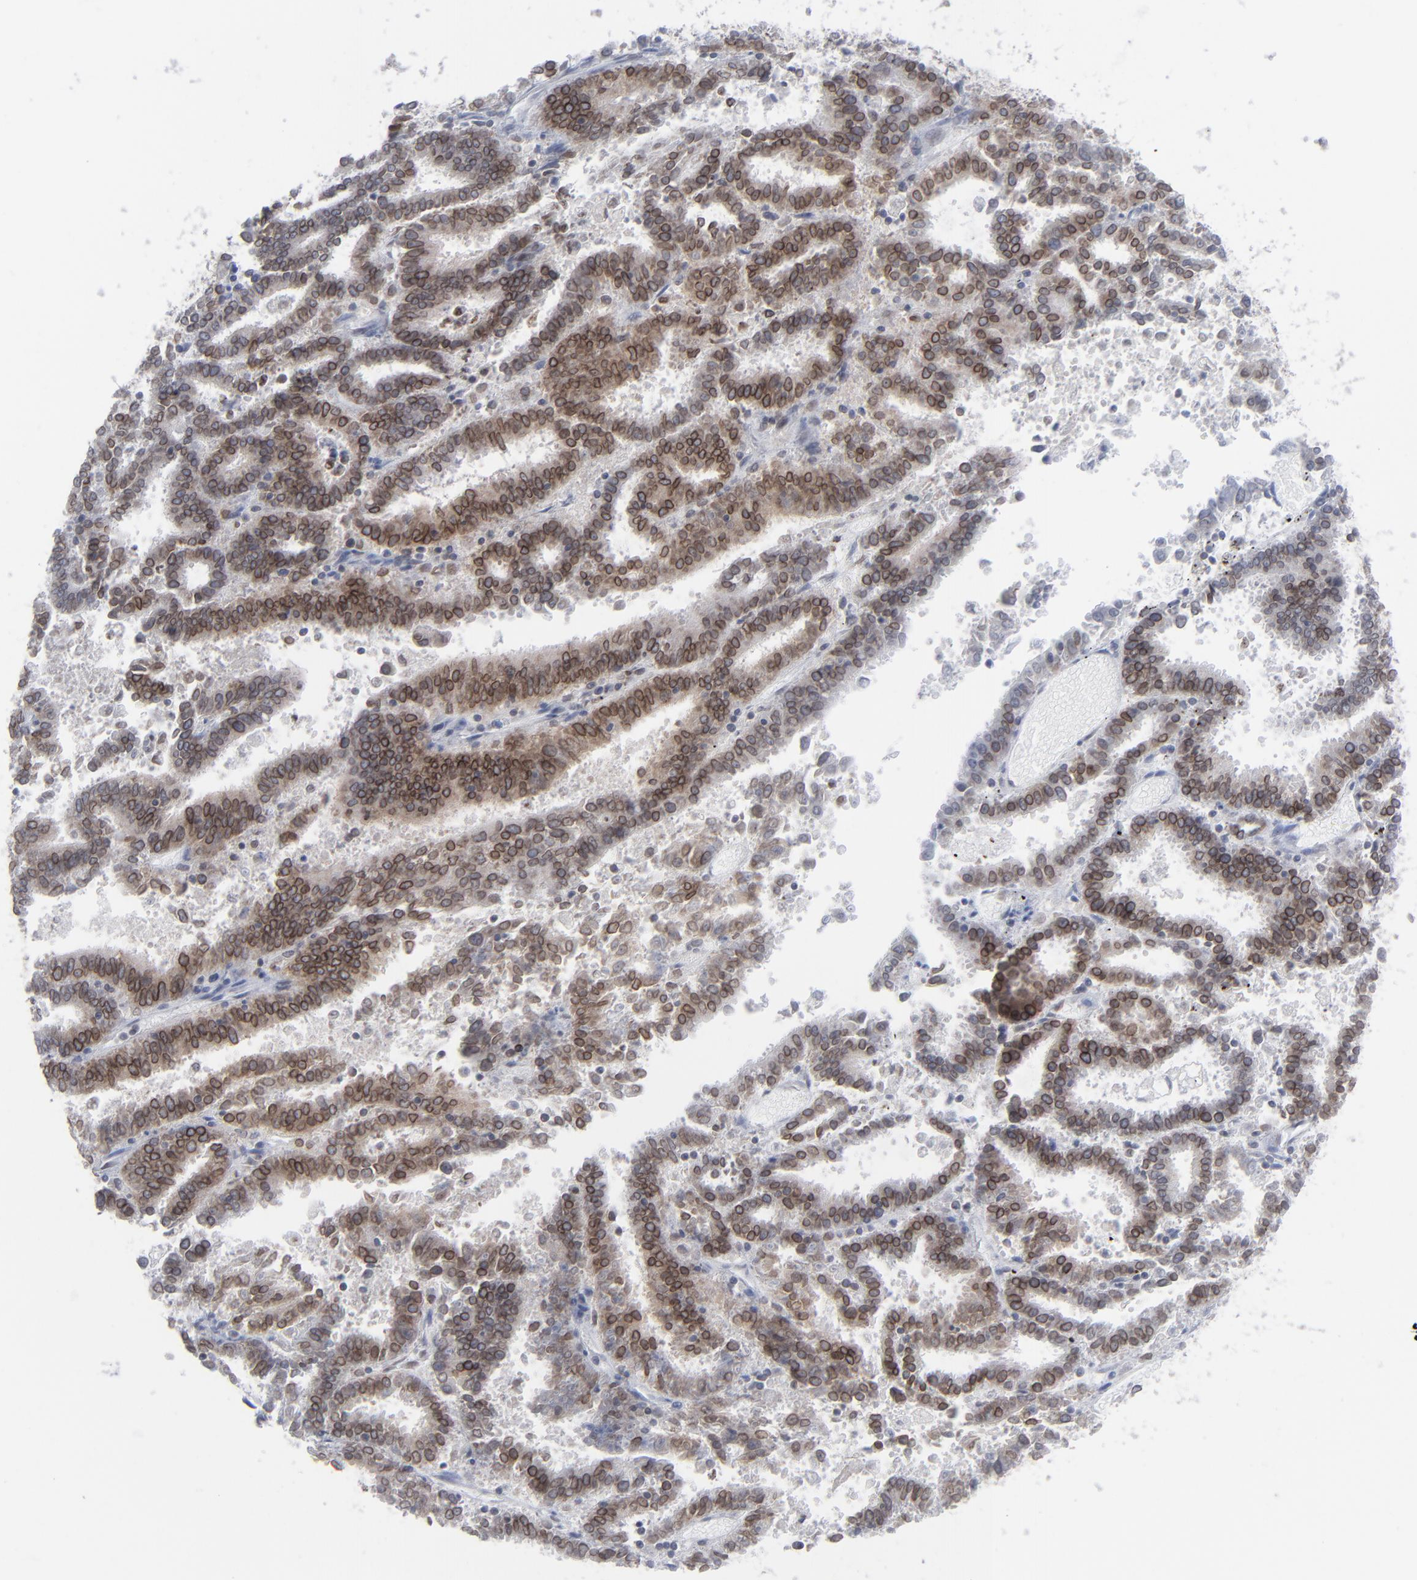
{"staining": {"intensity": "strong", "quantity": ">75%", "location": "cytoplasmic/membranous"}, "tissue": "endometrial cancer", "cell_type": "Tumor cells", "image_type": "cancer", "snomed": [{"axis": "morphology", "description": "Adenocarcinoma, NOS"}, {"axis": "topography", "description": "Uterus"}], "caption": "The immunohistochemical stain labels strong cytoplasmic/membranous expression in tumor cells of endometrial cancer (adenocarcinoma) tissue. (brown staining indicates protein expression, while blue staining denotes nuclei).", "gene": "NUP88", "patient": {"sex": "female", "age": 83}}